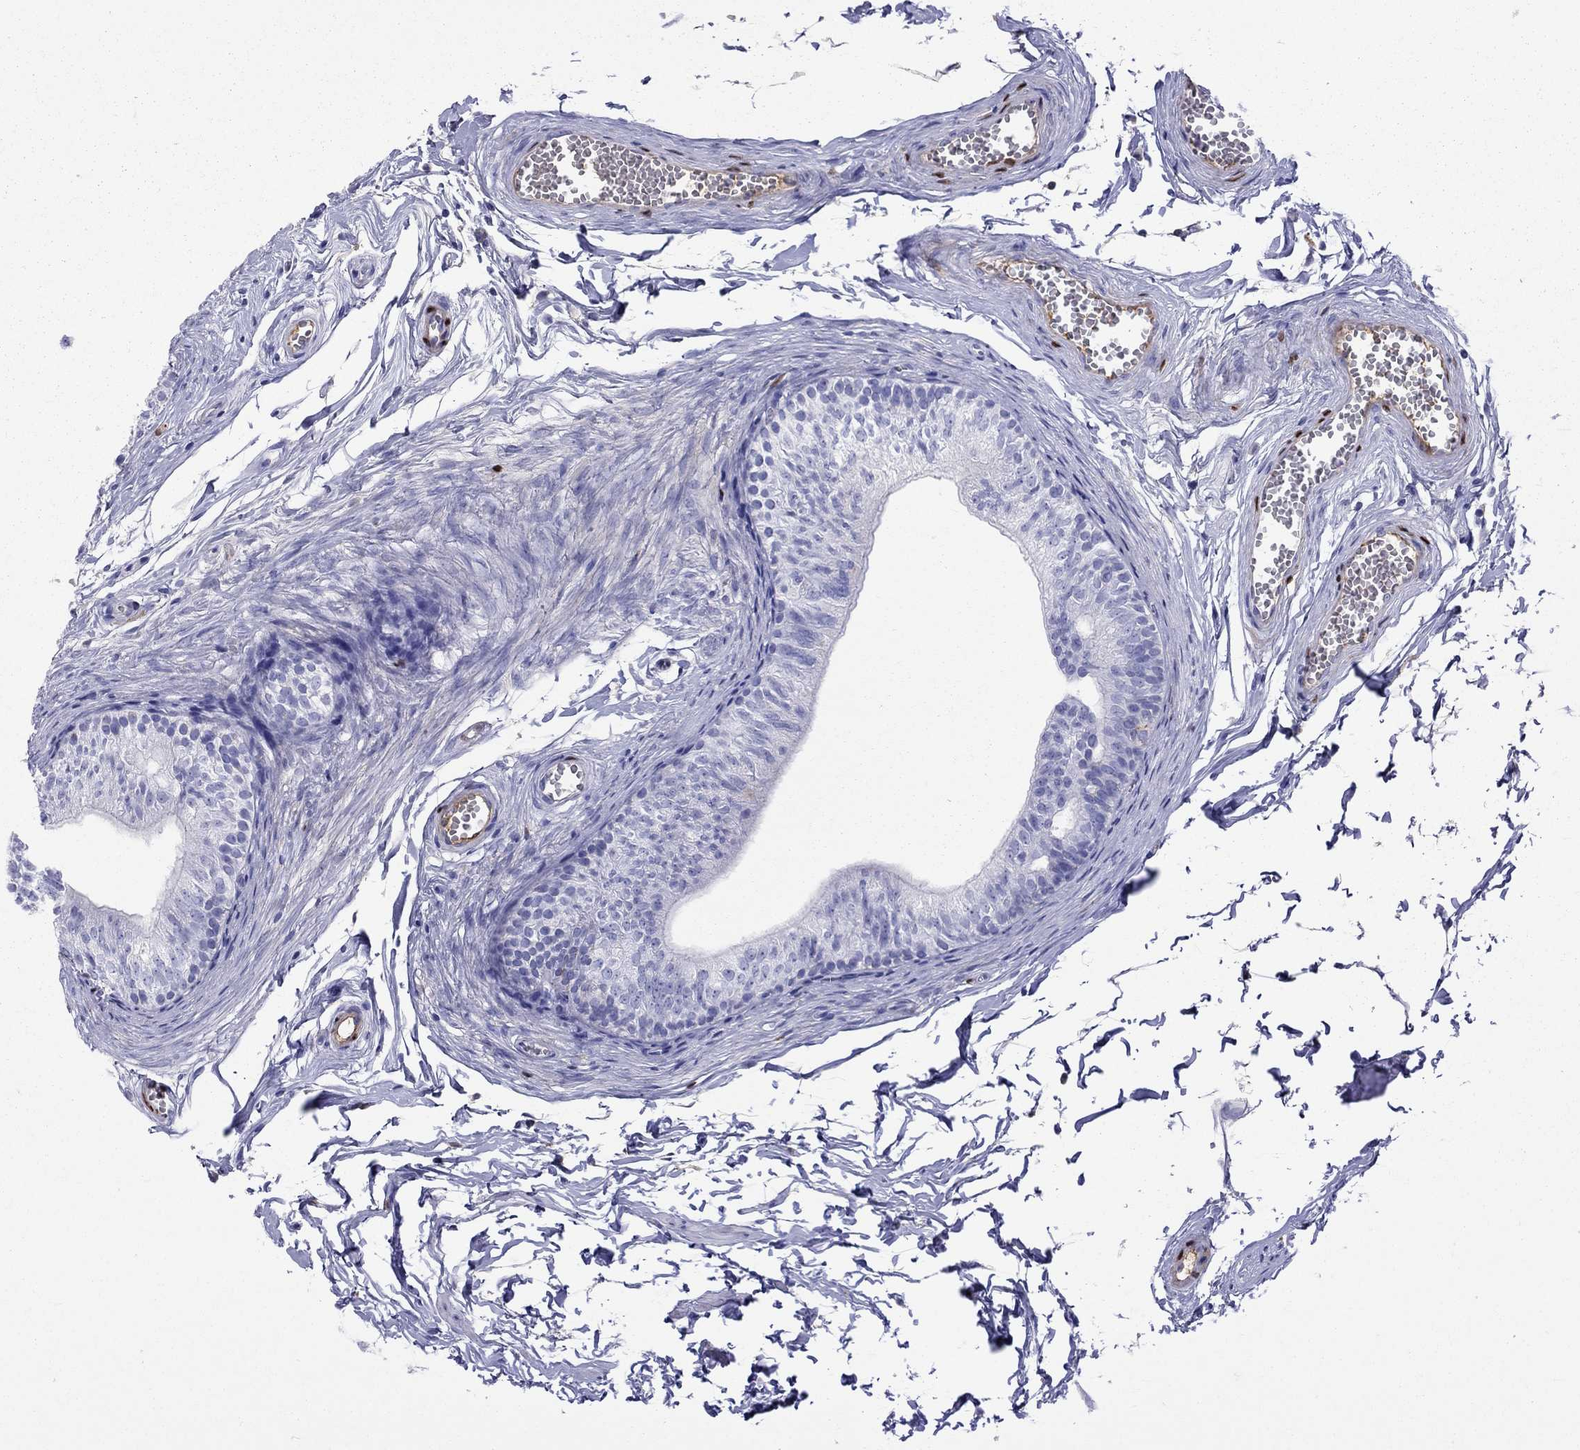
{"staining": {"intensity": "negative", "quantity": "none", "location": "none"}, "tissue": "epididymis", "cell_type": "Glandular cells", "image_type": "normal", "snomed": [{"axis": "morphology", "description": "Normal tissue, NOS"}, {"axis": "topography", "description": "Epididymis"}], "caption": "This is a micrograph of immunohistochemistry (IHC) staining of normal epididymis, which shows no staining in glandular cells.", "gene": "SERPINA3", "patient": {"sex": "male", "age": 22}}